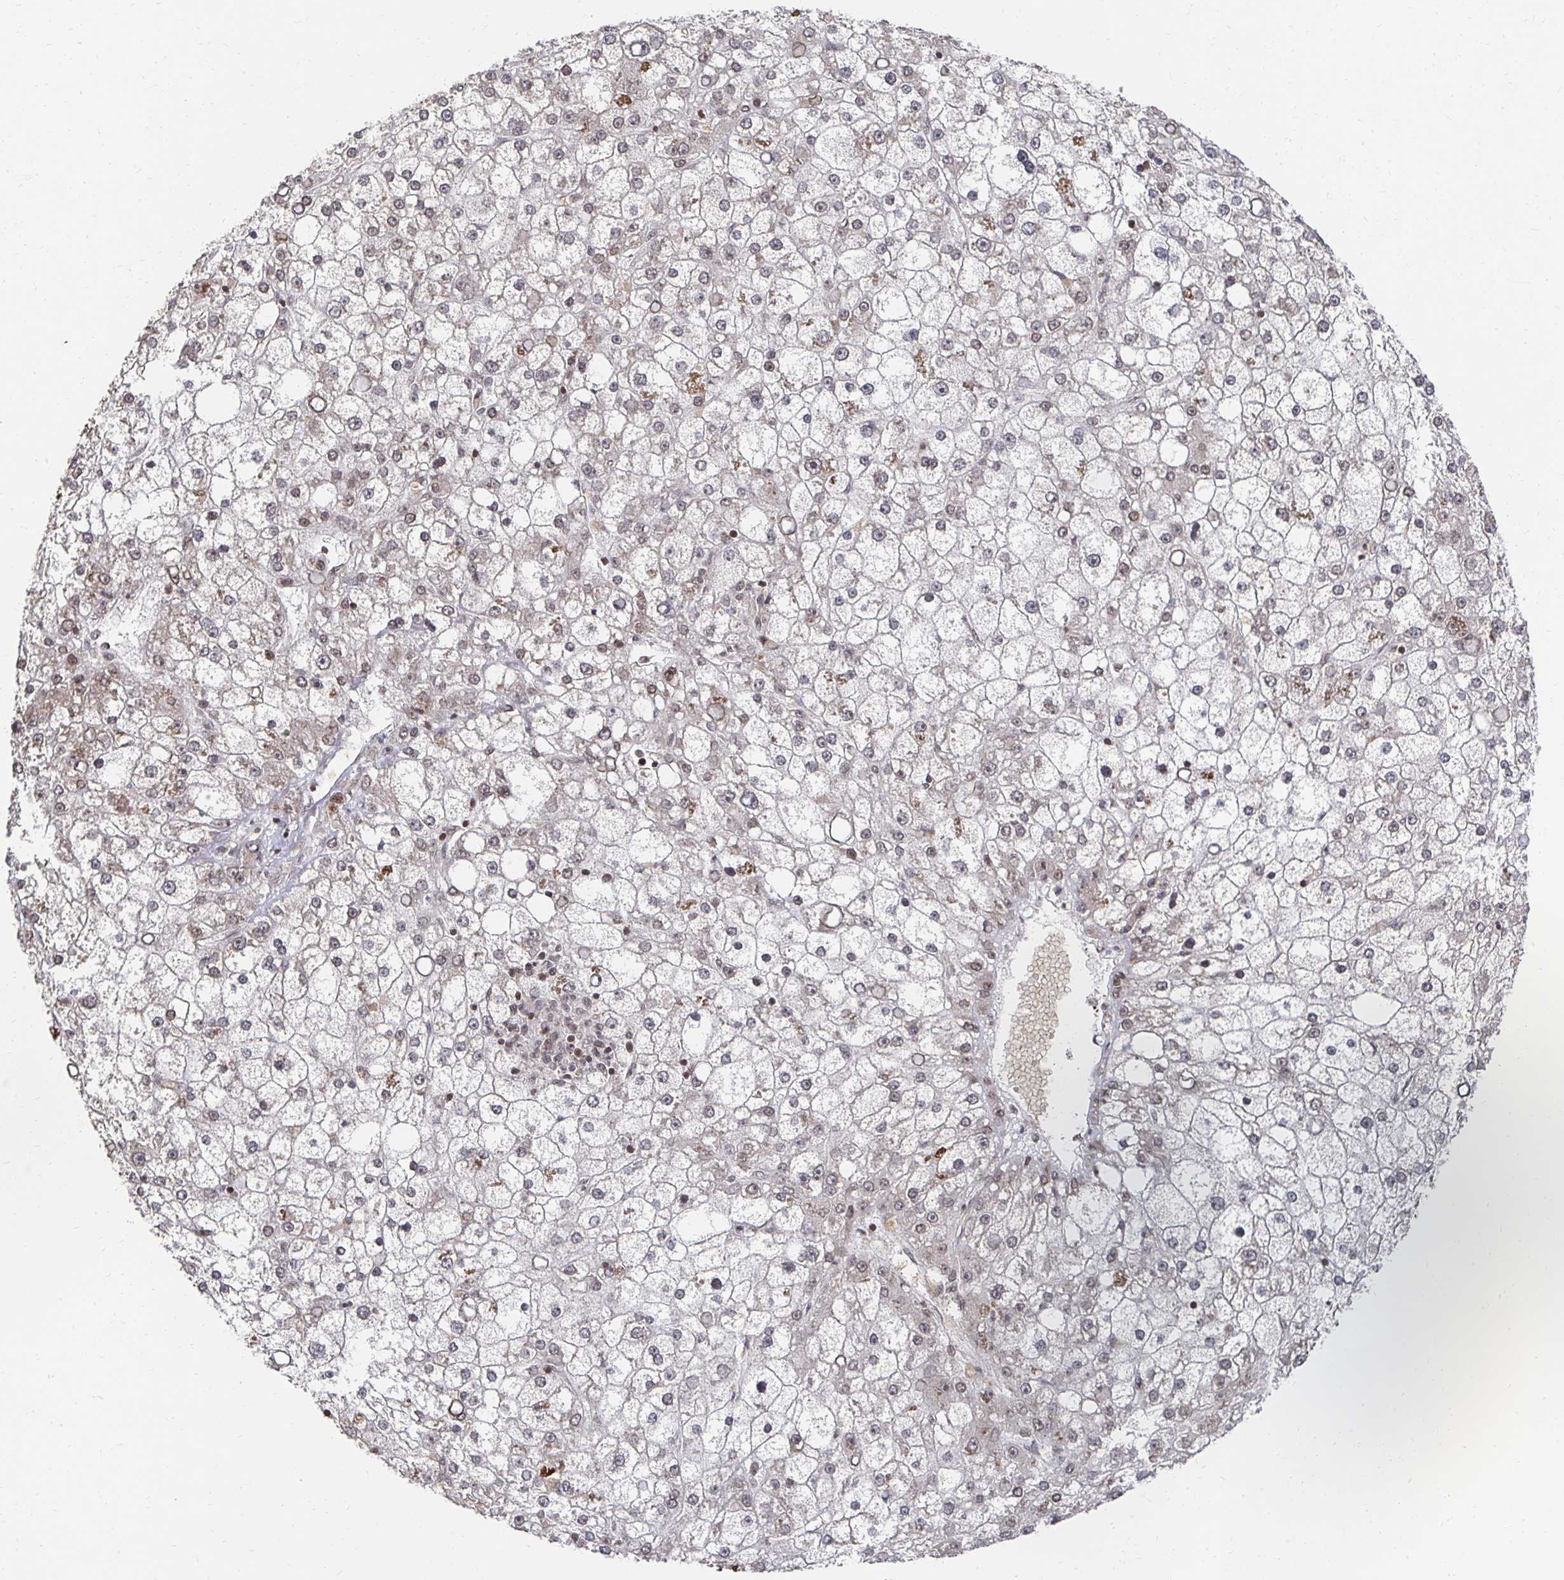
{"staining": {"intensity": "moderate", "quantity": "<25%", "location": "nuclear"}, "tissue": "liver cancer", "cell_type": "Tumor cells", "image_type": "cancer", "snomed": [{"axis": "morphology", "description": "Carcinoma, Hepatocellular, NOS"}, {"axis": "topography", "description": "Liver"}], "caption": "Immunohistochemical staining of liver hepatocellular carcinoma reveals low levels of moderate nuclear staining in approximately <25% of tumor cells.", "gene": "GTF3C6", "patient": {"sex": "male", "age": 67}}